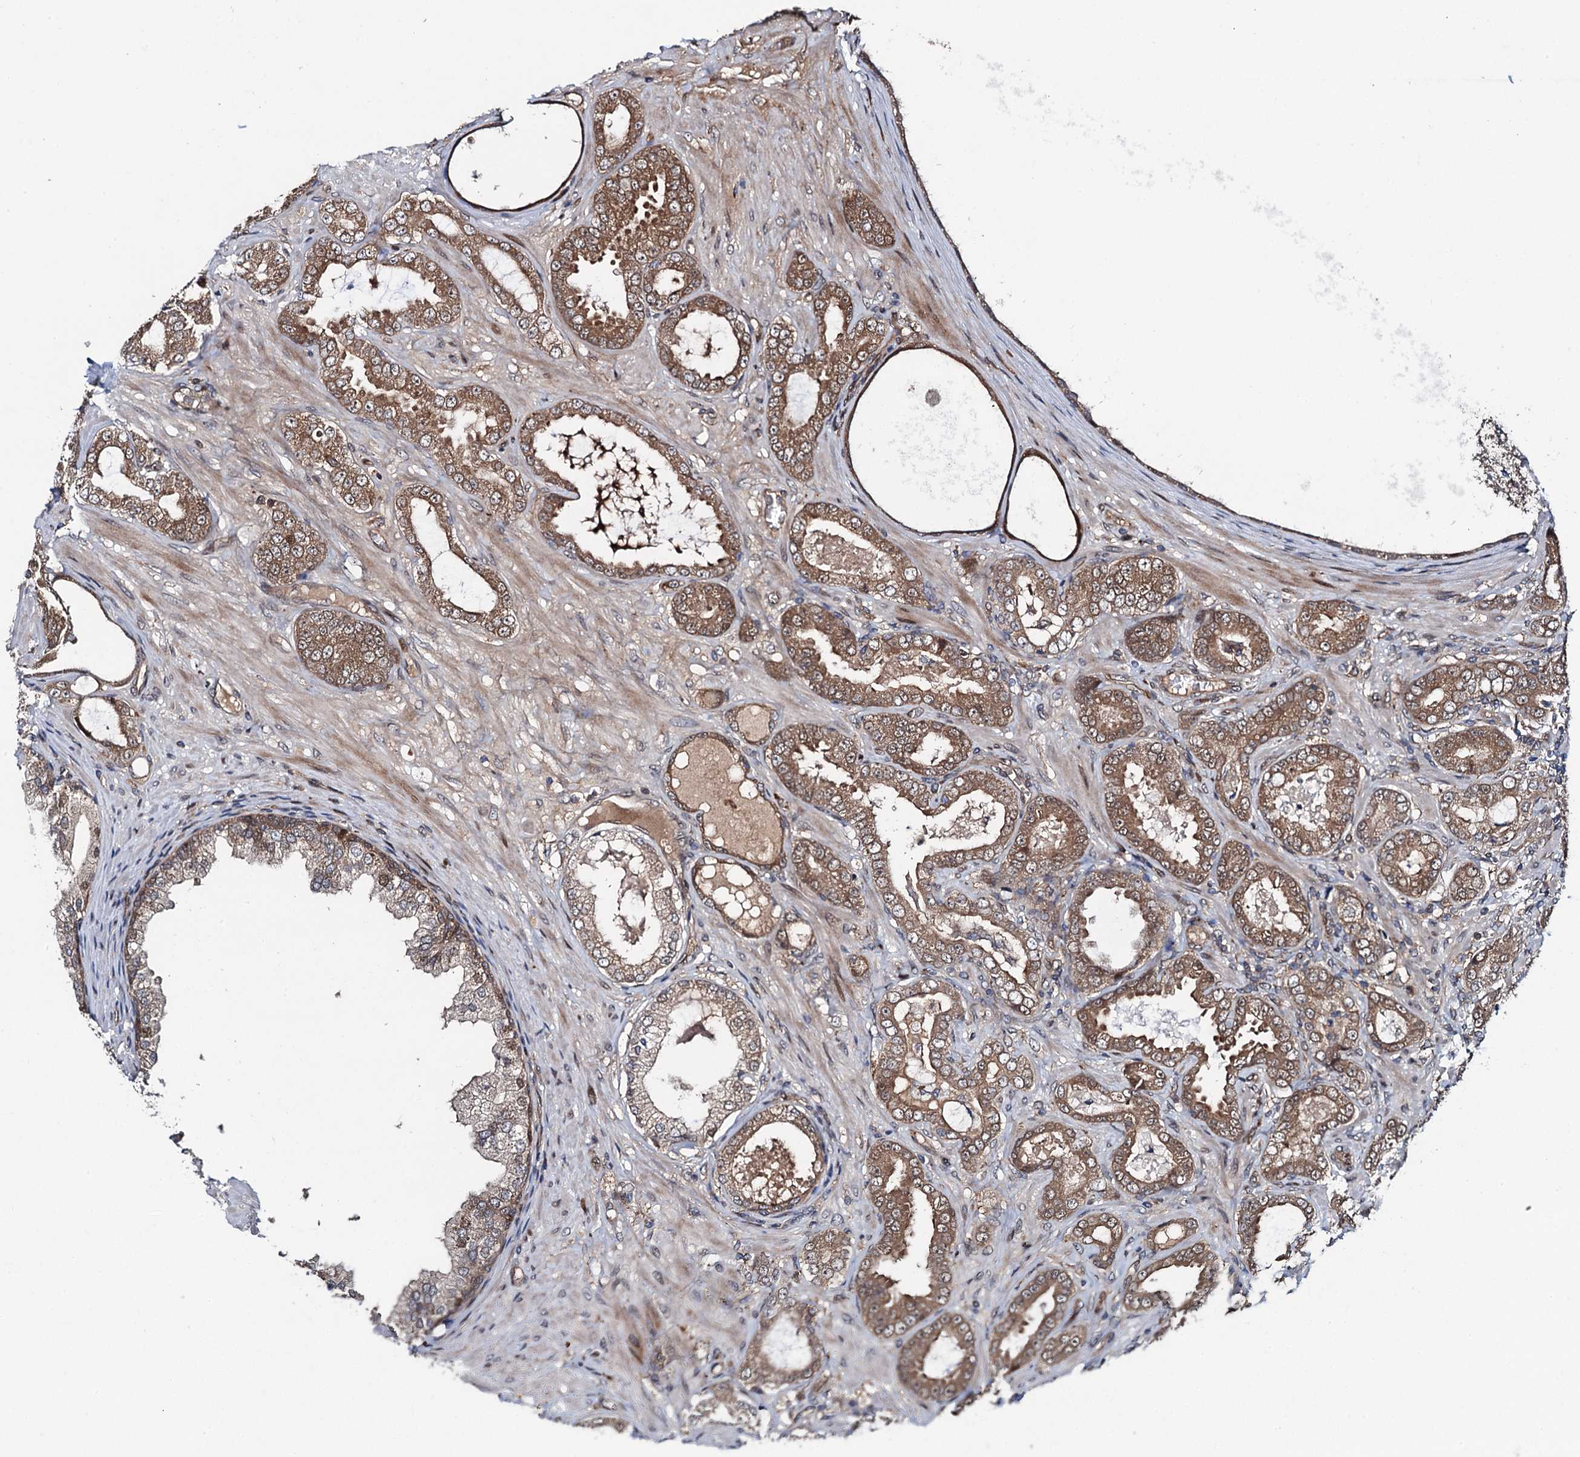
{"staining": {"intensity": "moderate", "quantity": "25%-75%", "location": "cytoplasmic/membranous"}, "tissue": "prostate cancer", "cell_type": "Tumor cells", "image_type": "cancer", "snomed": [{"axis": "morphology", "description": "Adenocarcinoma, Low grade"}, {"axis": "topography", "description": "Prostate"}], "caption": "Immunohistochemistry of prostate cancer reveals medium levels of moderate cytoplasmic/membranous staining in about 25%-75% of tumor cells.", "gene": "RHOBTB1", "patient": {"sex": "male", "age": 63}}